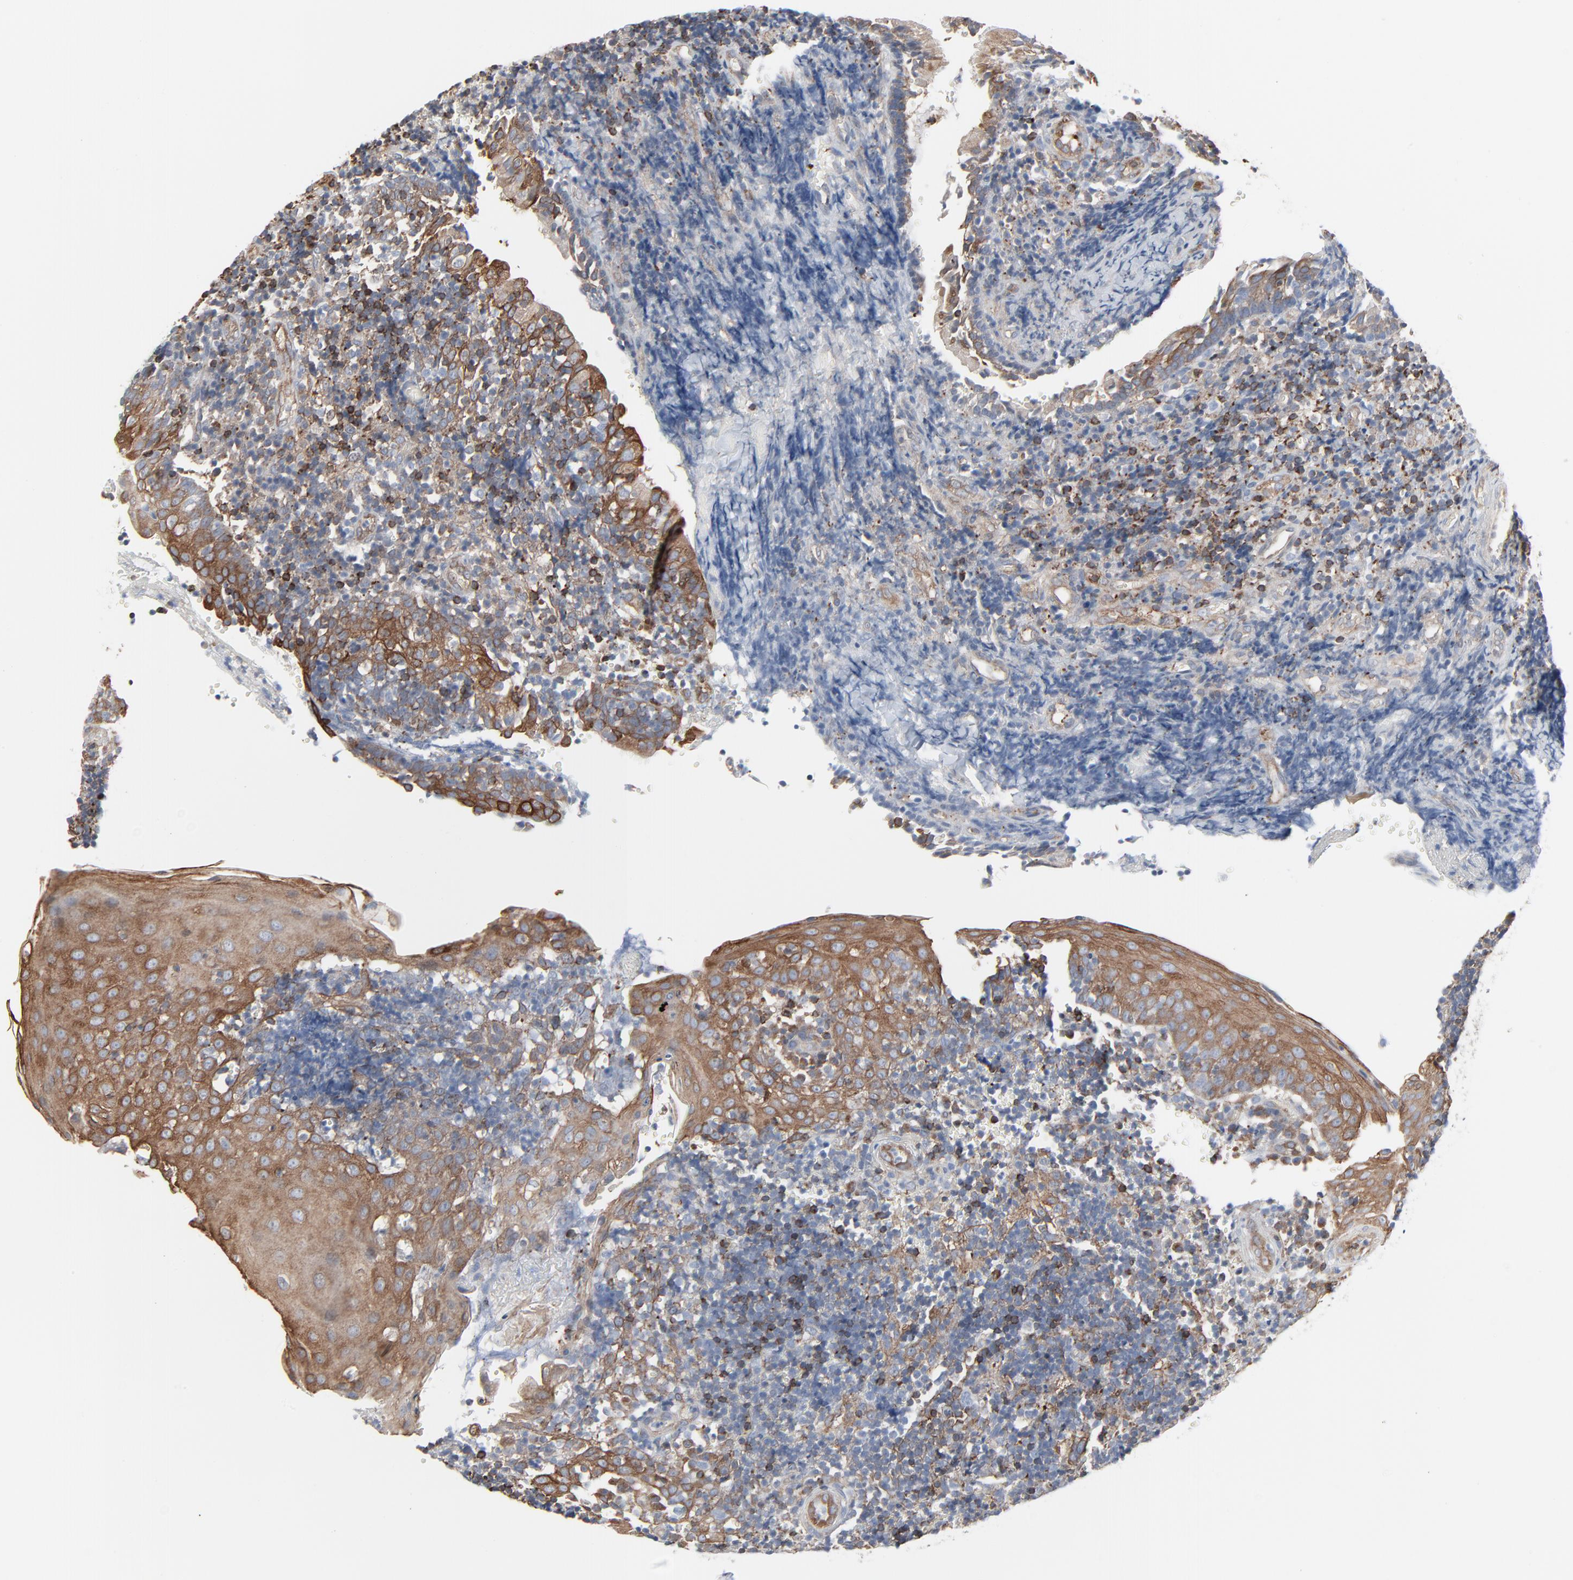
{"staining": {"intensity": "strong", "quantity": "<25%", "location": "cytoplasmic/membranous"}, "tissue": "tonsil", "cell_type": "Germinal center cells", "image_type": "normal", "snomed": [{"axis": "morphology", "description": "Normal tissue, NOS"}, {"axis": "topography", "description": "Tonsil"}], "caption": "Immunohistochemistry image of benign tonsil stained for a protein (brown), which reveals medium levels of strong cytoplasmic/membranous staining in about <25% of germinal center cells.", "gene": "OPTN", "patient": {"sex": "female", "age": 40}}